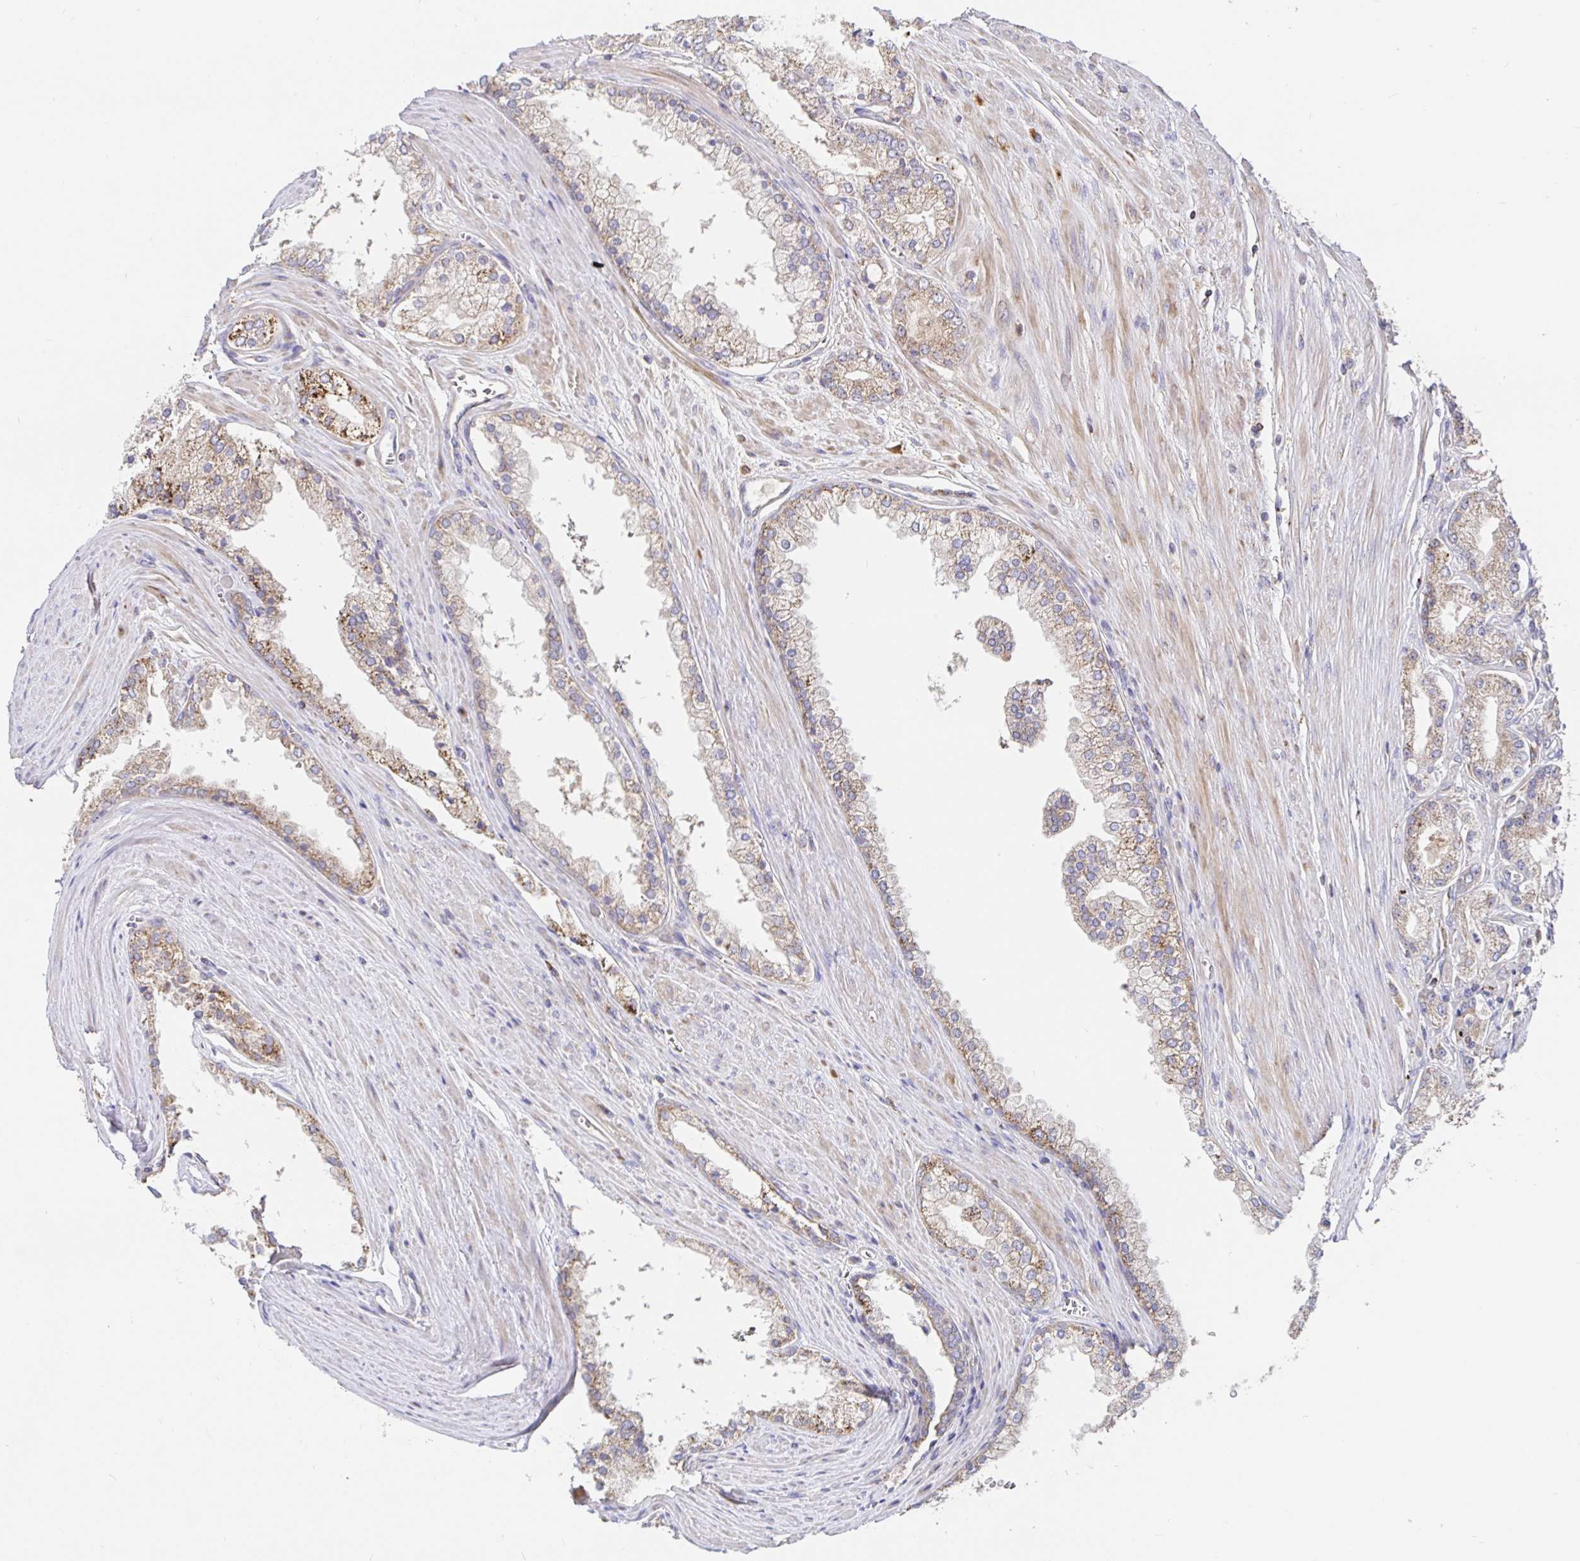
{"staining": {"intensity": "moderate", "quantity": "25%-75%", "location": "cytoplasmic/membranous"}, "tissue": "prostate cancer", "cell_type": "Tumor cells", "image_type": "cancer", "snomed": [{"axis": "morphology", "description": "Adenocarcinoma, High grade"}, {"axis": "topography", "description": "Prostate"}], "caption": "Tumor cells show moderate cytoplasmic/membranous staining in approximately 25%-75% of cells in prostate cancer (adenocarcinoma (high-grade)).", "gene": "PRDX3", "patient": {"sex": "male", "age": 66}}